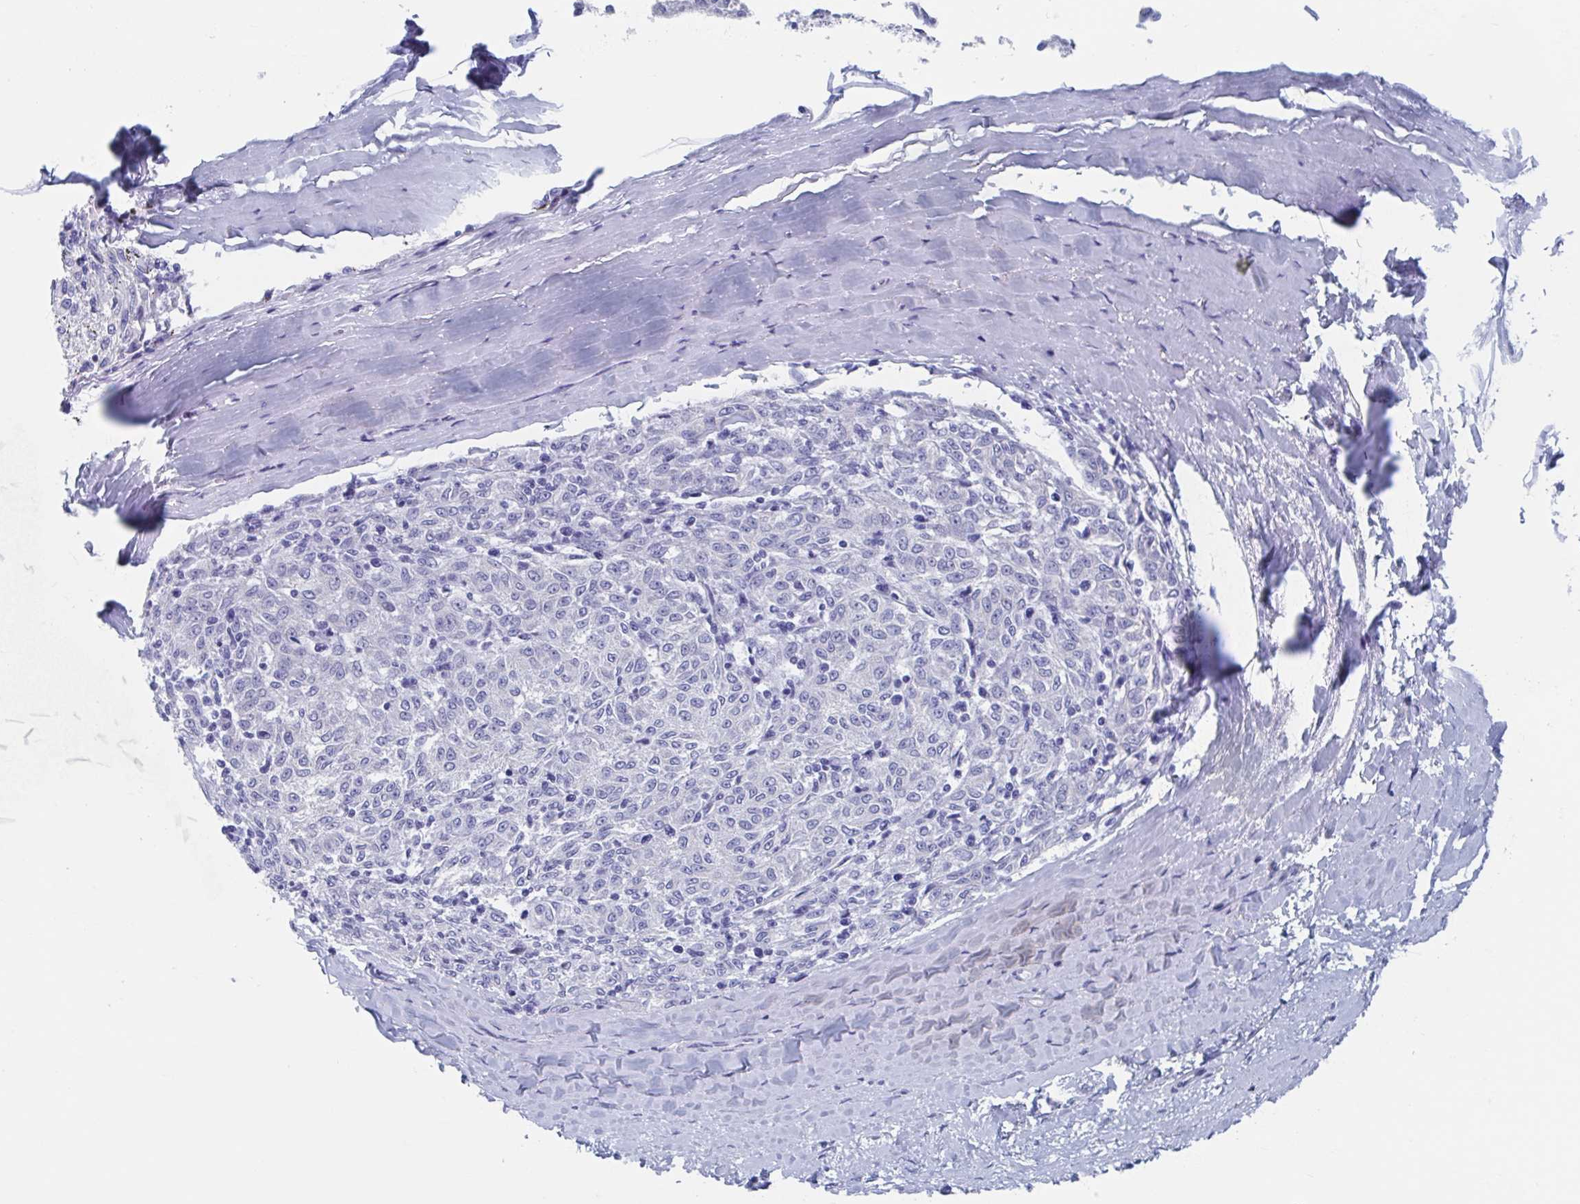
{"staining": {"intensity": "negative", "quantity": "none", "location": "none"}, "tissue": "melanoma", "cell_type": "Tumor cells", "image_type": "cancer", "snomed": [{"axis": "morphology", "description": "Malignant melanoma, NOS"}, {"axis": "topography", "description": "Skin"}], "caption": "A photomicrograph of human malignant melanoma is negative for staining in tumor cells. The staining was performed using DAB (3,3'-diaminobenzidine) to visualize the protein expression in brown, while the nuclei were stained in blue with hematoxylin (Magnification: 20x).", "gene": "SHCBP1L", "patient": {"sex": "female", "age": 72}}